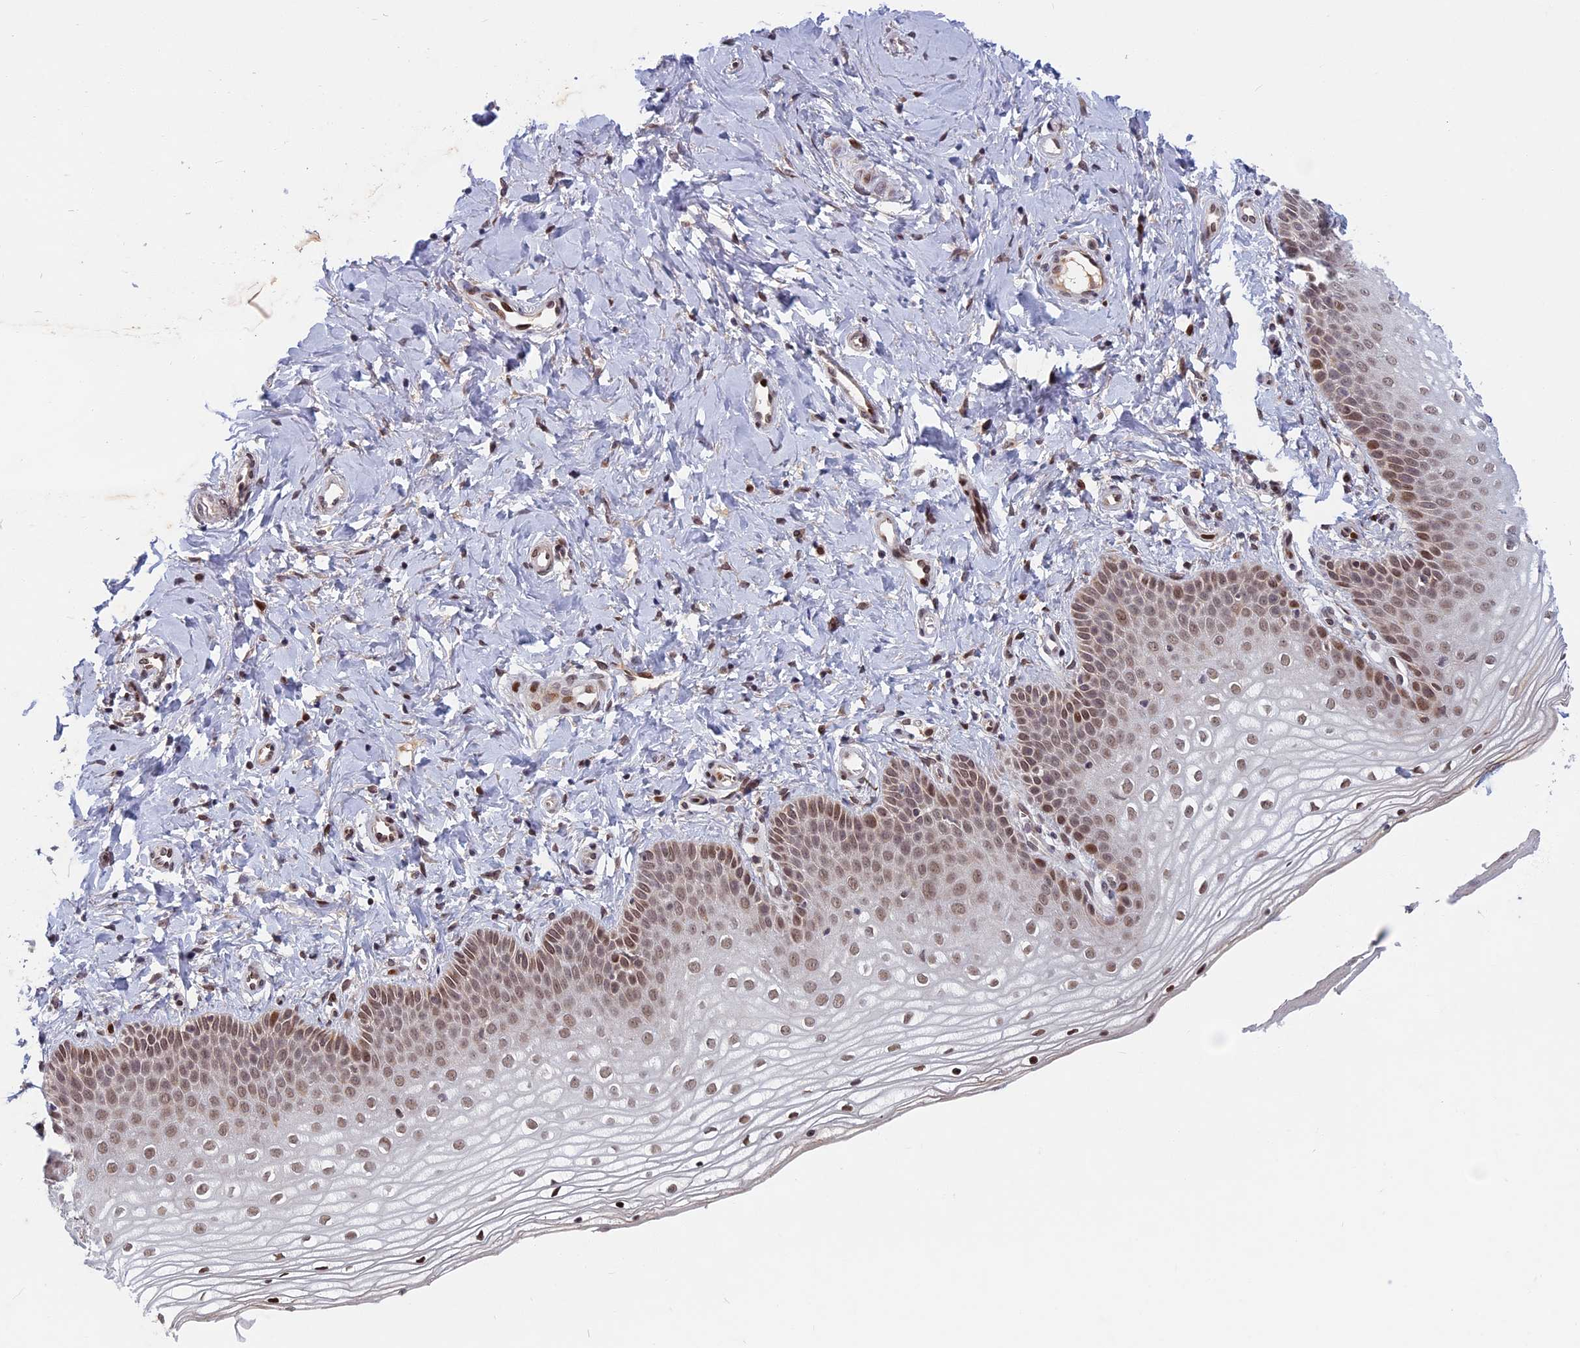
{"staining": {"intensity": "weak", "quantity": ">75%", "location": "nuclear"}, "tissue": "vagina", "cell_type": "Squamous epithelial cells", "image_type": "normal", "snomed": [{"axis": "morphology", "description": "Normal tissue, NOS"}, {"axis": "topography", "description": "Vagina"}], "caption": "Immunohistochemical staining of unremarkable human vagina displays weak nuclear protein staining in about >75% of squamous epithelial cells. (IHC, brightfield microscopy, high magnification).", "gene": "CDC7", "patient": {"sex": "female", "age": 68}}